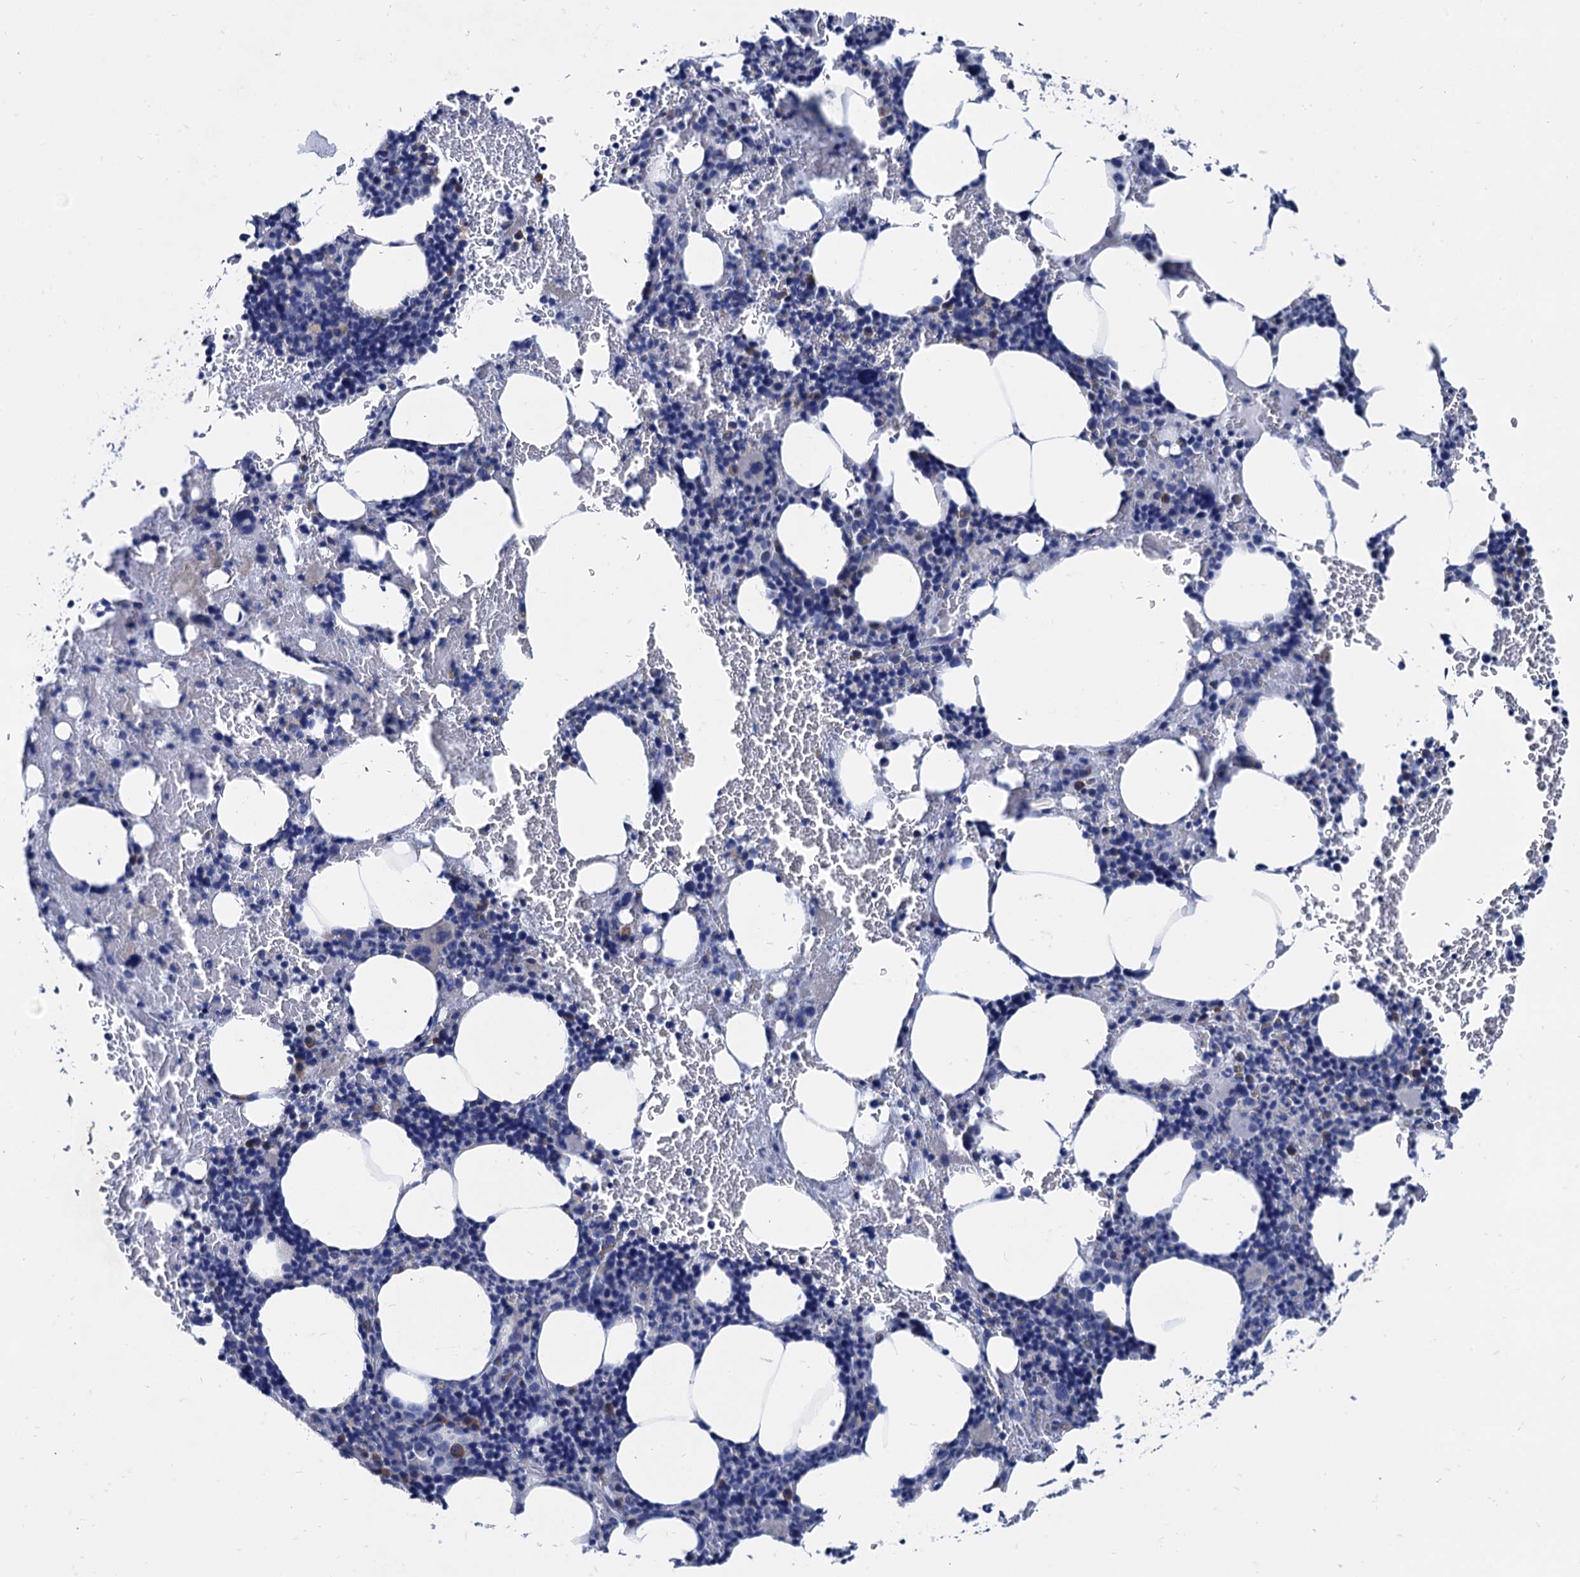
{"staining": {"intensity": "negative", "quantity": "none", "location": "none"}, "tissue": "bone marrow", "cell_type": "Hematopoietic cells", "image_type": "normal", "snomed": [{"axis": "morphology", "description": "Normal tissue, NOS"}, {"axis": "topography", "description": "Bone marrow"}], "caption": "There is no significant expression in hematopoietic cells of bone marrow.", "gene": "FOXR2", "patient": {"sex": "female", "age": 77}}